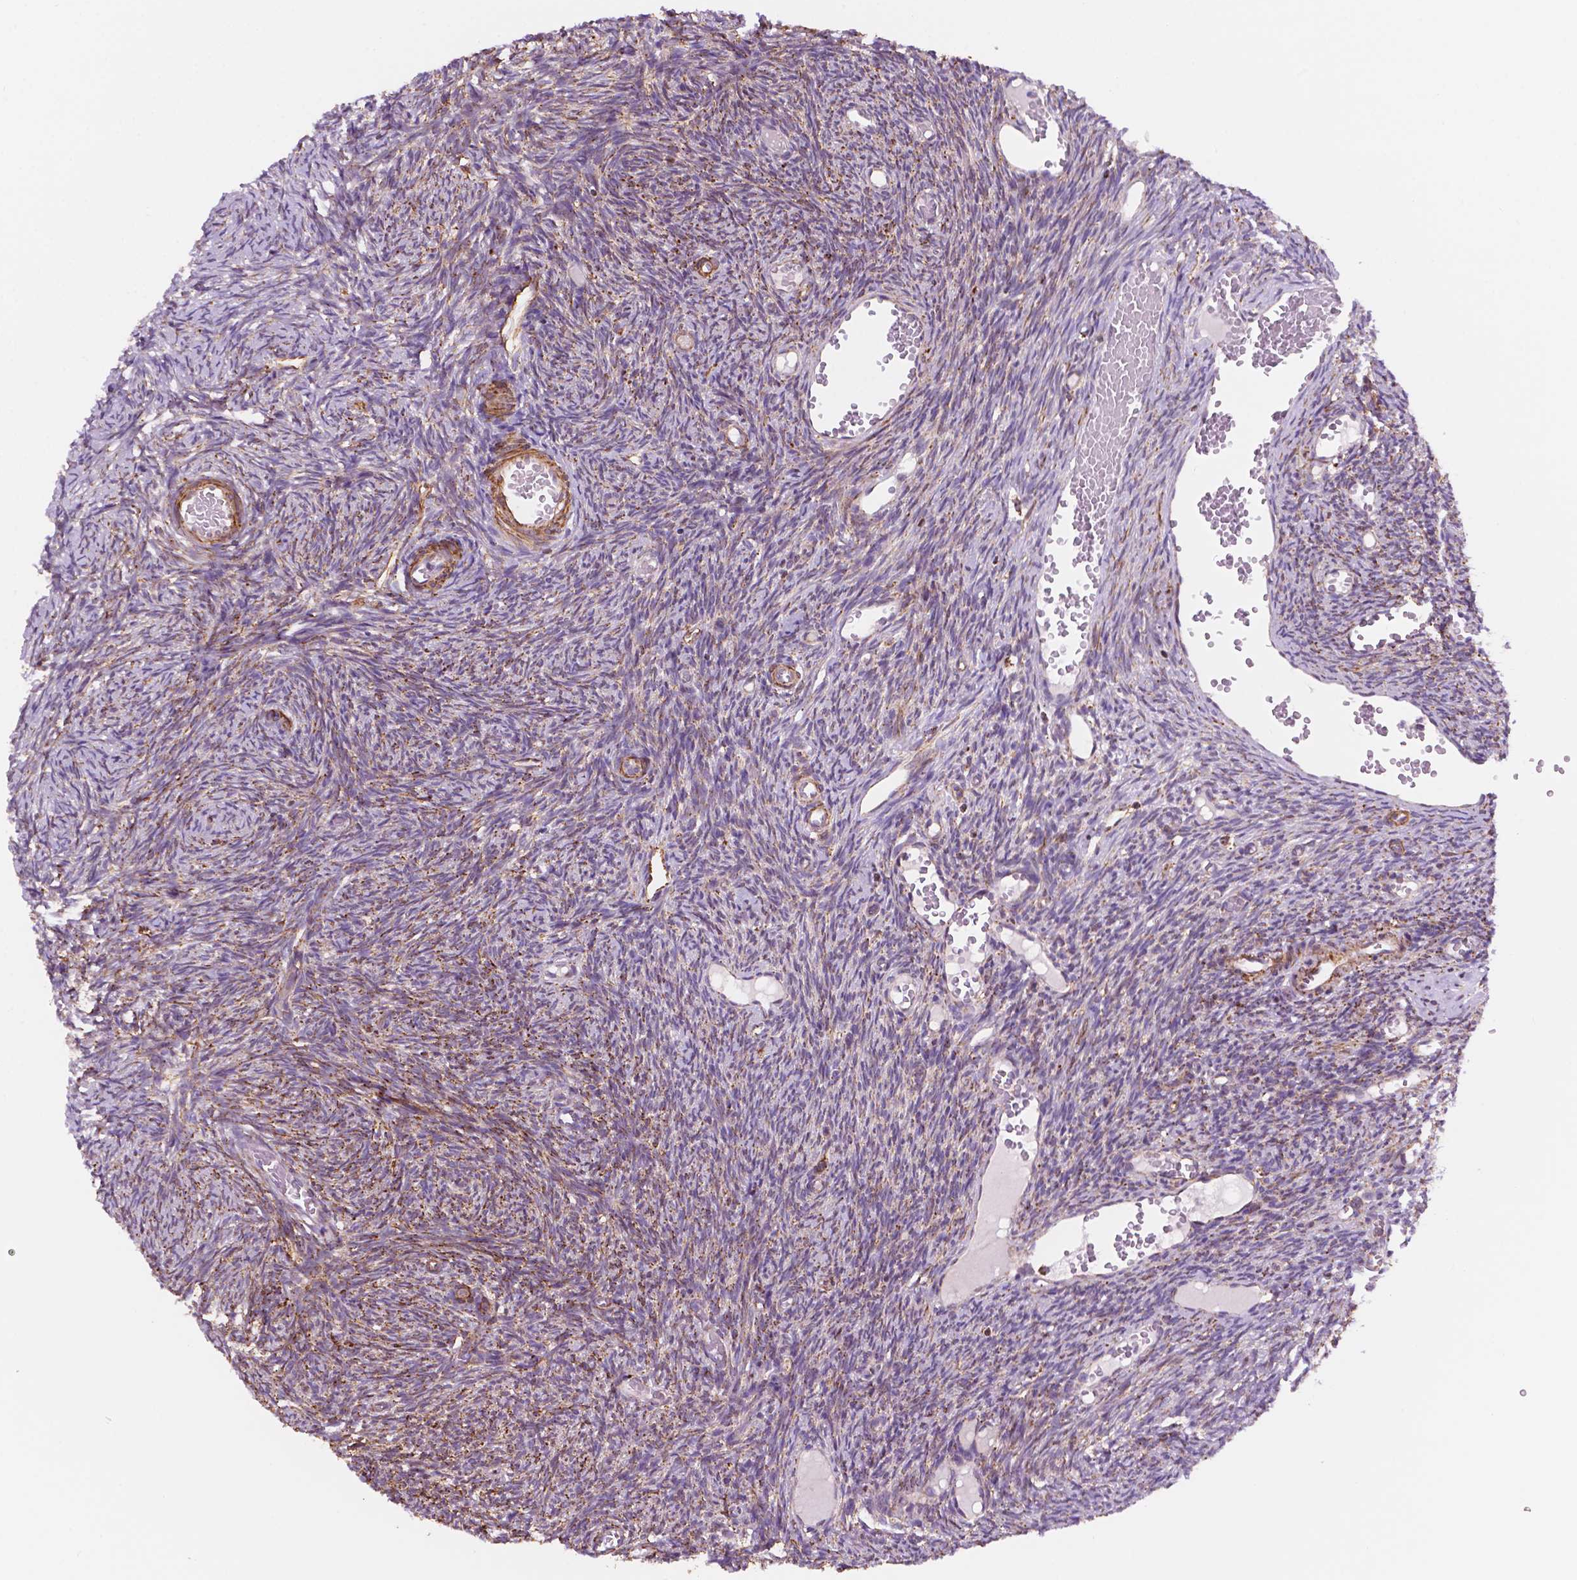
{"staining": {"intensity": "moderate", "quantity": "25%-75%", "location": "cytoplasmic/membranous"}, "tissue": "ovary", "cell_type": "Ovarian stroma cells", "image_type": "normal", "snomed": [{"axis": "morphology", "description": "Normal tissue, NOS"}, {"axis": "topography", "description": "Ovary"}], "caption": "The image reveals a brown stain indicating the presence of a protein in the cytoplasmic/membranous of ovarian stroma cells in ovary.", "gene": "GEMIN4", "patient": {"sex": "female", "age": 39}}